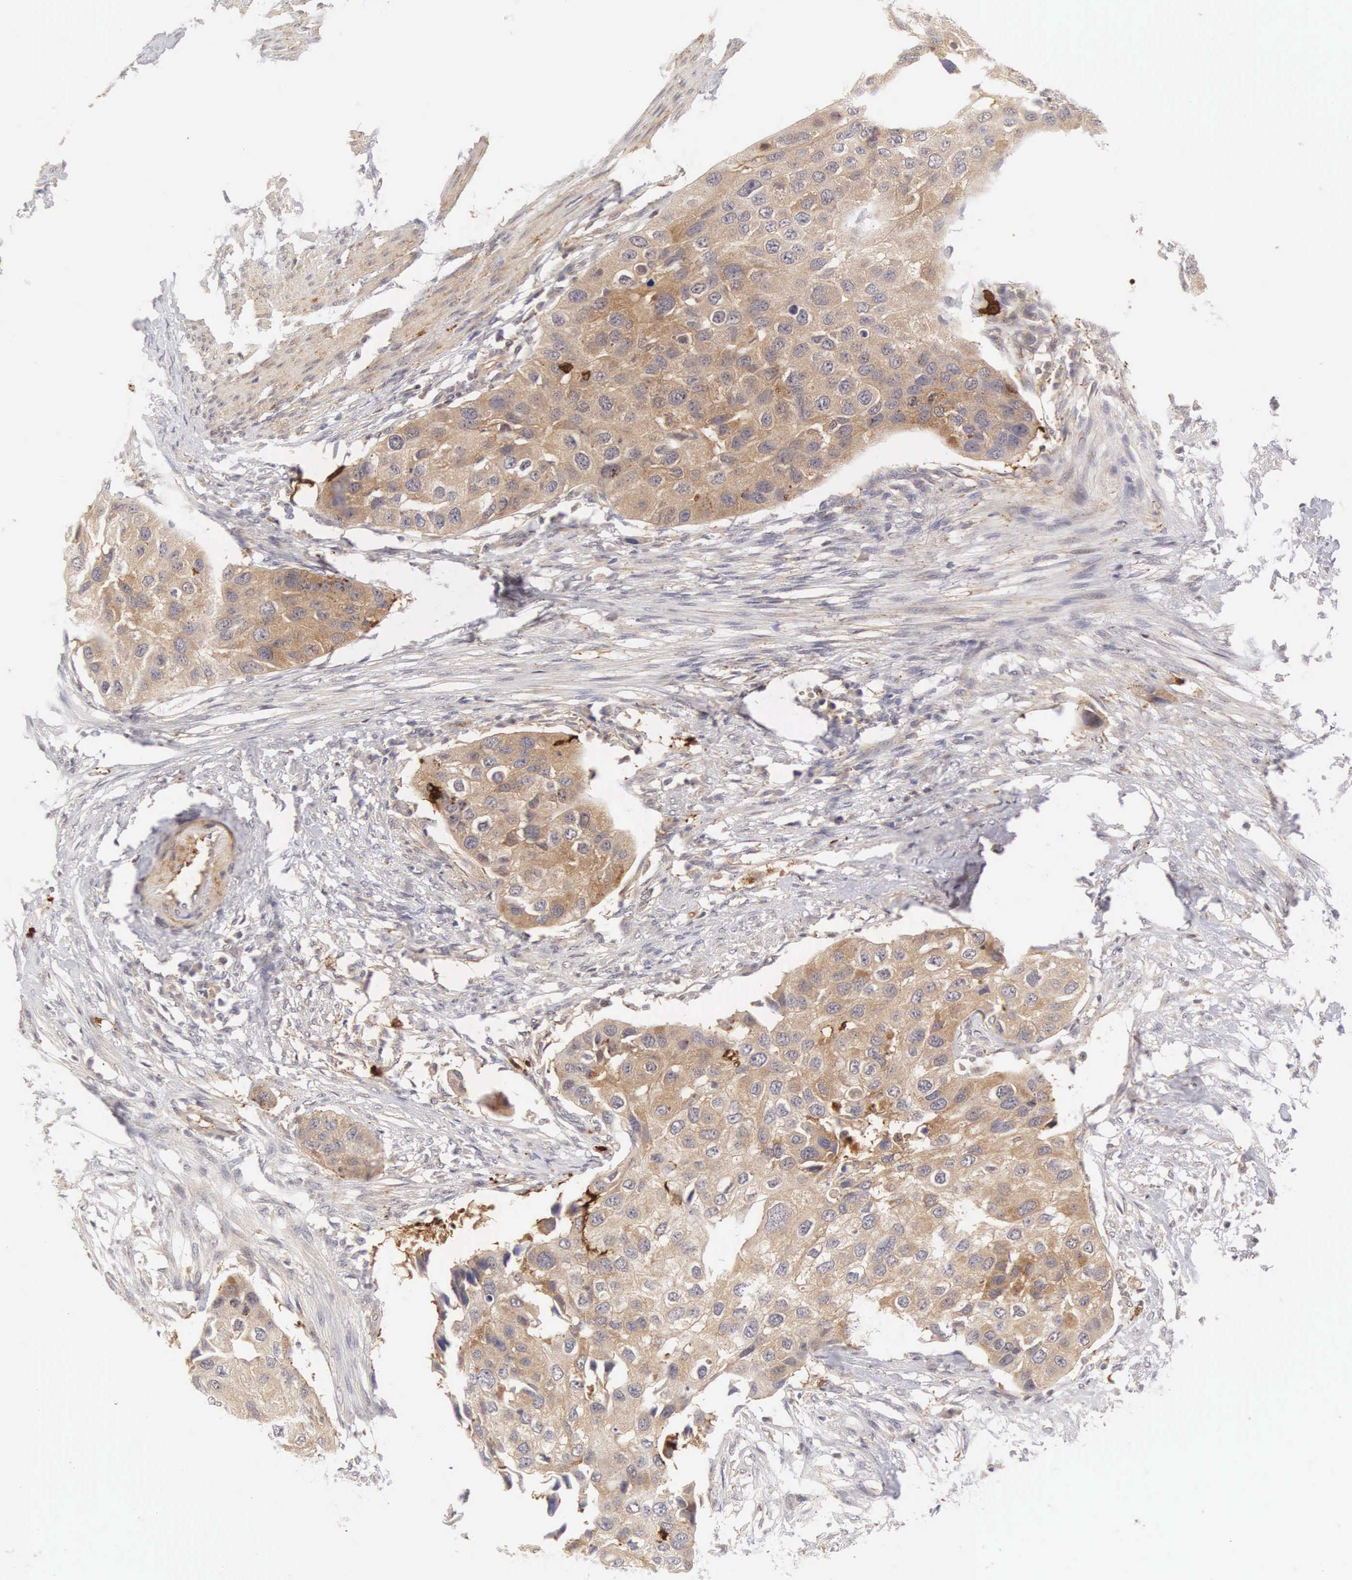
{"staining": {"intensity": "weak", "quantity": ">75%", "location": "cytoplasmic/membranous"}, "tissue": "urothelial cancer", "cell_type": "Tumor cells", "image_type": "cancer", "snomed": [{"axis": "morphology", "description": "Urothelial carcinoma, High grade"}, {"axis": "topography", "description": "Urinary bladder"}], "caption": "Urothelial carcinoma (high-grade) stained with a protein marker exhibits weak staining in tumor cells.", "gene": "CD1A", "patient": {"sex": "male", "age": 55}}